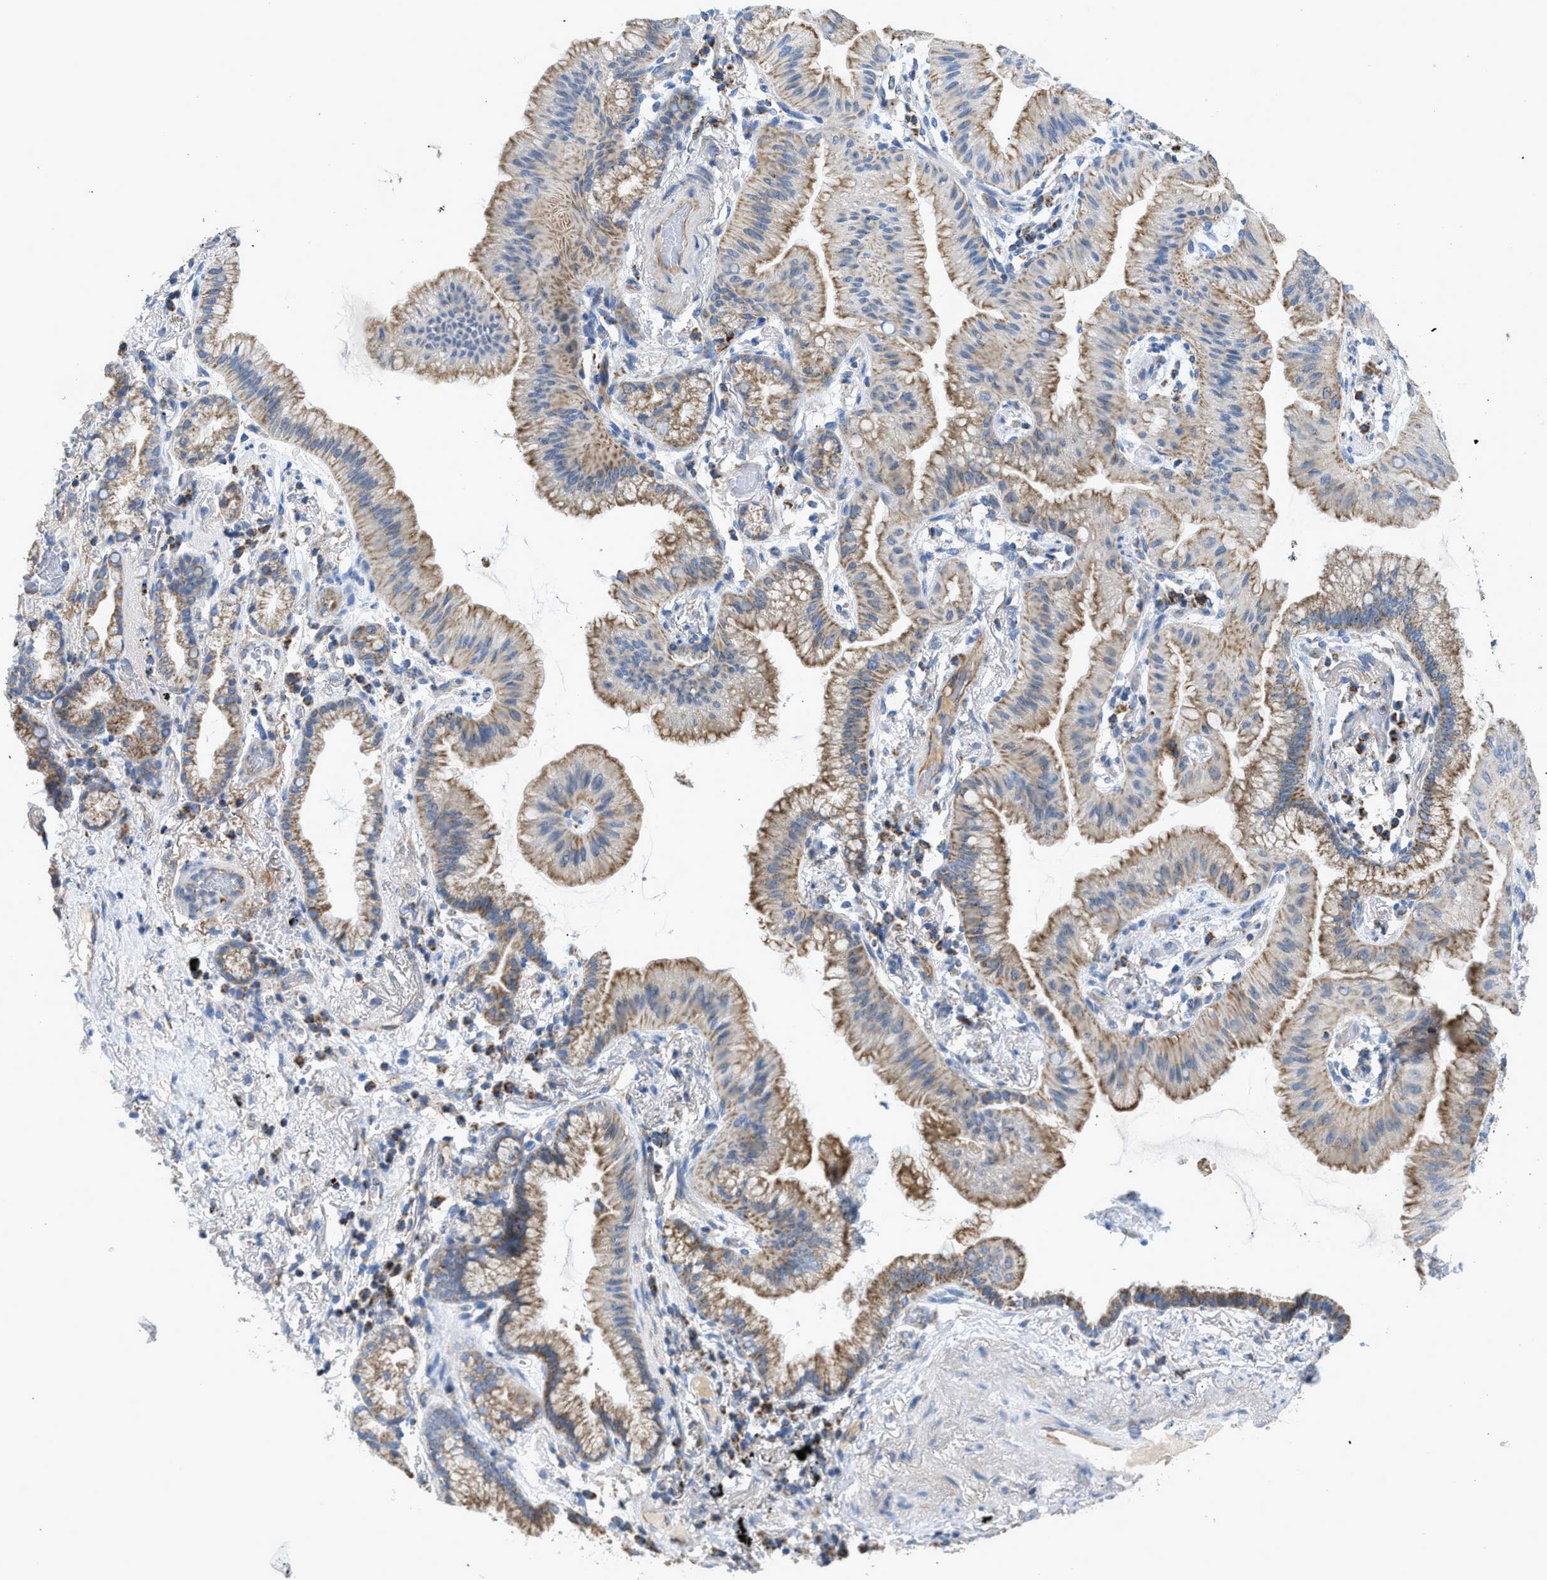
{"staining": {"intensity": "moderate", "quantity": ">75%", "location": "cytoplasmic/membranous"}, "tissue": "lung cancer", "cell_type": "Tumor cells", "image_type": "cancer", "snomed": [{"axis": "morphology", "description": "Normal tissue, NOS"}, {"axis": "morphology", "description": "Adenocarcinoma, NOS"}, {"axis": "topography", "description": "Bronchus"}, {"axis": "topography", "description": "Lung"}], "caption": "Moderate cytoplasmic/membranous protein positivity is seen in about >75% of tumor cells in lung adenocarcinoma.", "gene": "GOT2", "patient": {"sex": "female", "age": 70}}